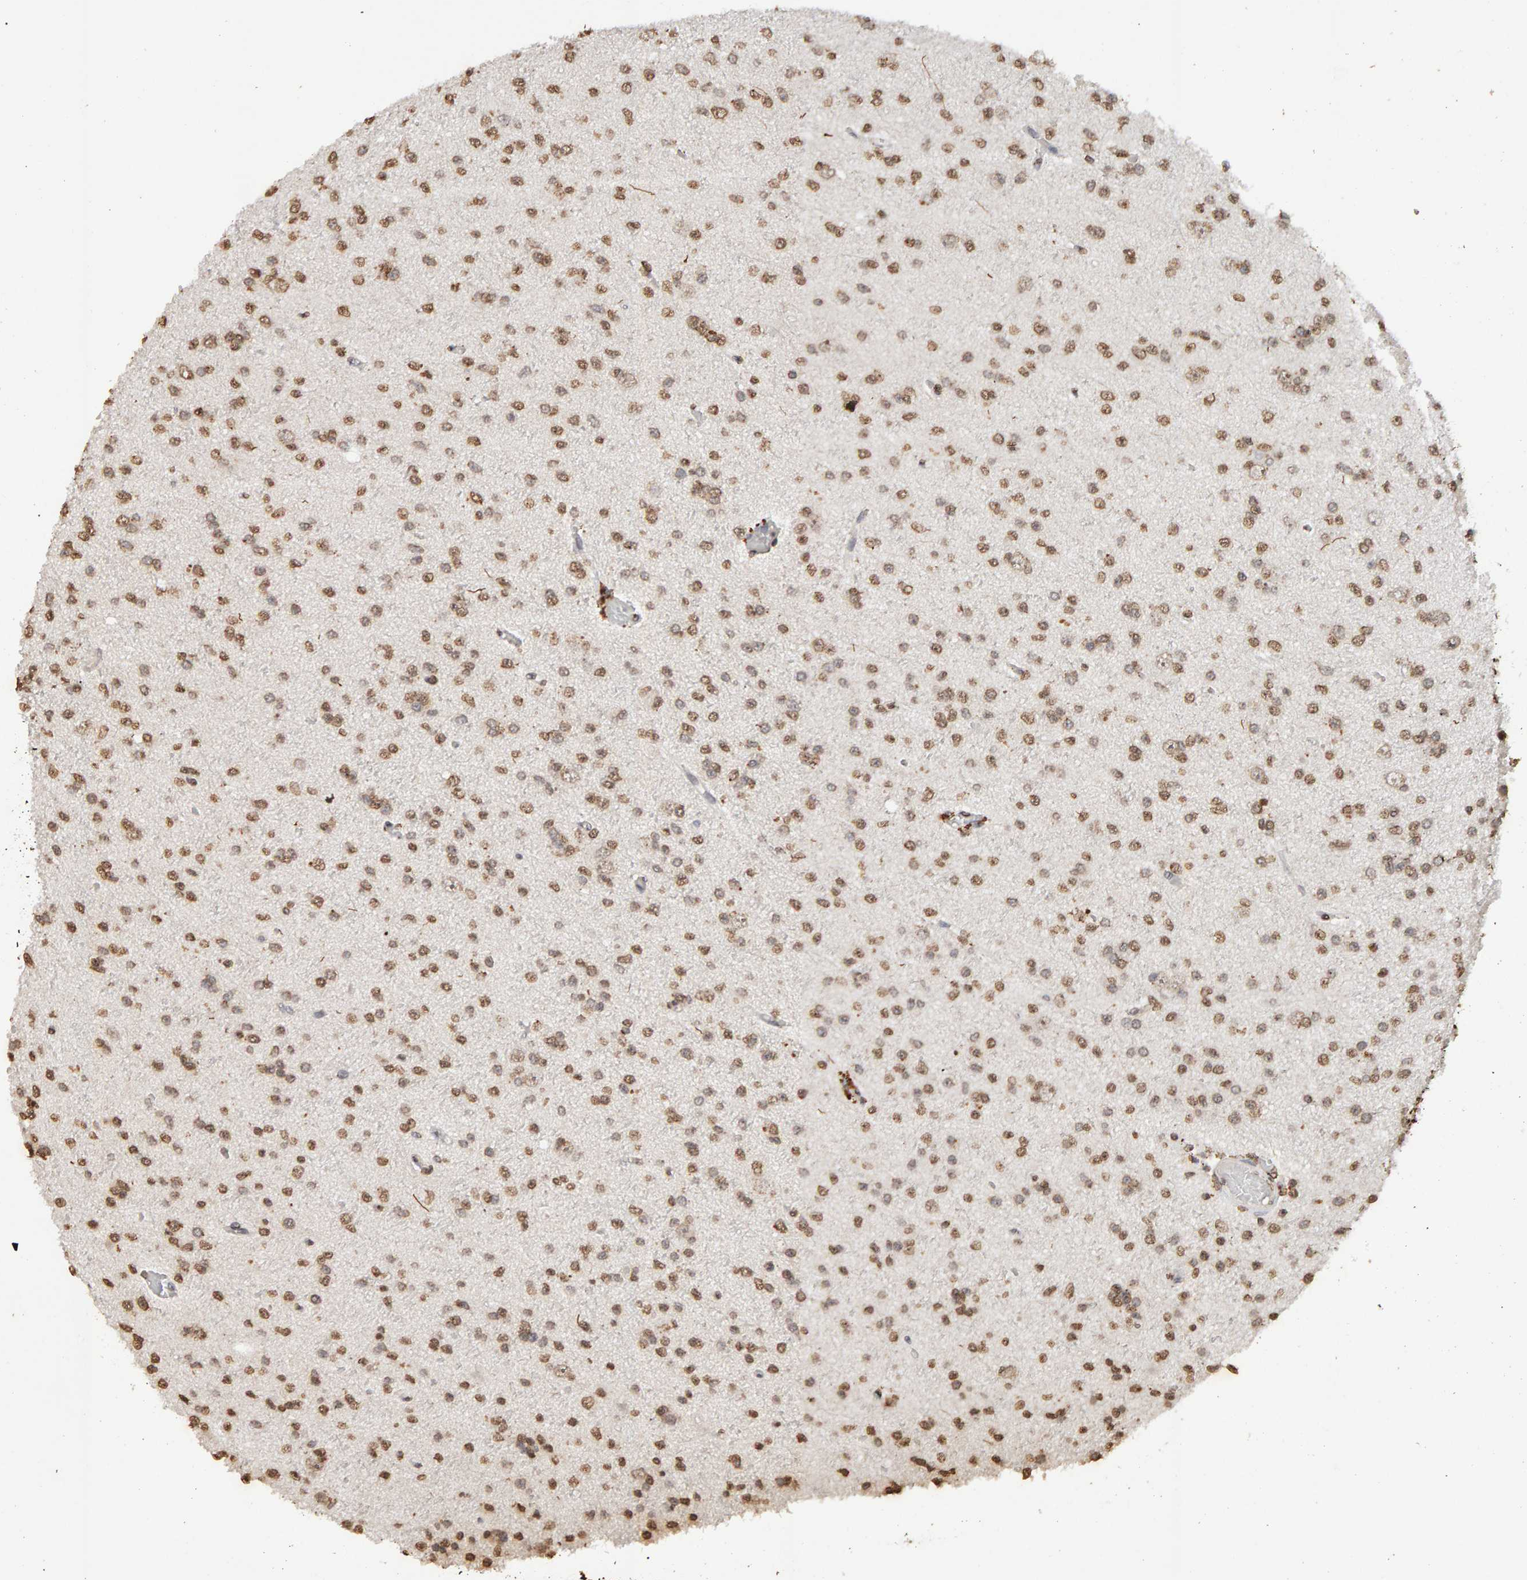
{"staining": {"intensity": "moderate", "quantity": ">75%", "location": "nuclear"}, "tissue": "glioma", "cell_type": "Tumor cells", "image_type": "cancer", "snomed": [{"axis": "morphology", "description": "Glioma, malignant, Low grade"}, {"axis": "topography", "description": "Brain"}], "caption": "Brown immunohistochemical staining in glioma displays moderate nuclear expression in approximately >75% of tumor cells.", "gene": "DNAJB5", "patient": {"sex": "female", "age": 22}}